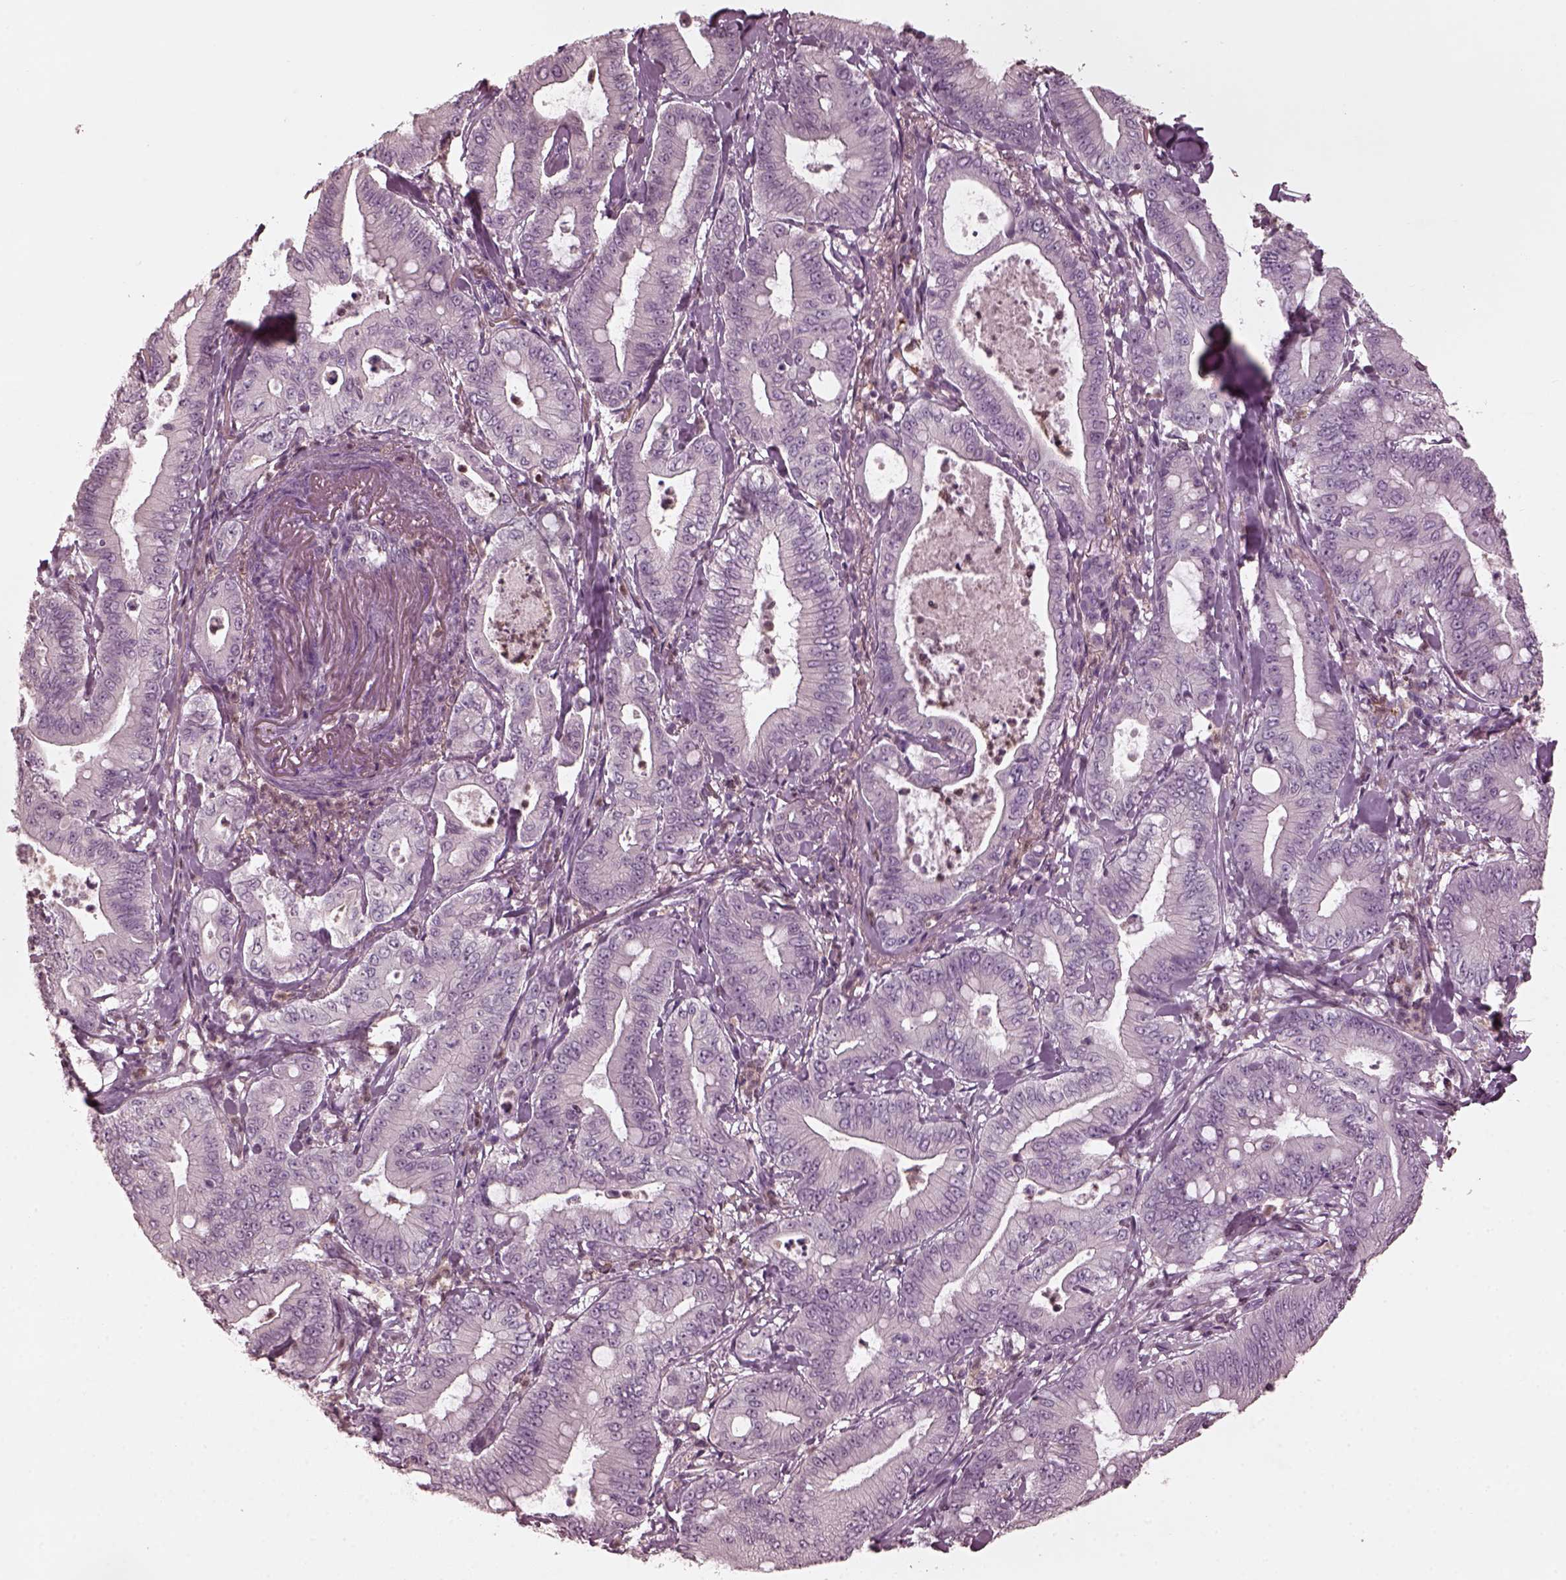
{"staining": {"intensity": "negative", "quantity": "none", "location": "none"}, "tissue": "pancreatic cancer", "cell_type": "Tumor cells", "image_type": "cancer", "snomed": [{"axis": "morphology", "description": "Adenocarcinoma, NOS"}, {"axis": "topography", "description": "Pancreas"}], "caption": "Tumor cells are negative for protein expression in human pancreatic cancer (adenocarcinoma).", "gene": "PSTPIP2", "patient": {"sex": "male", "age": 71}}